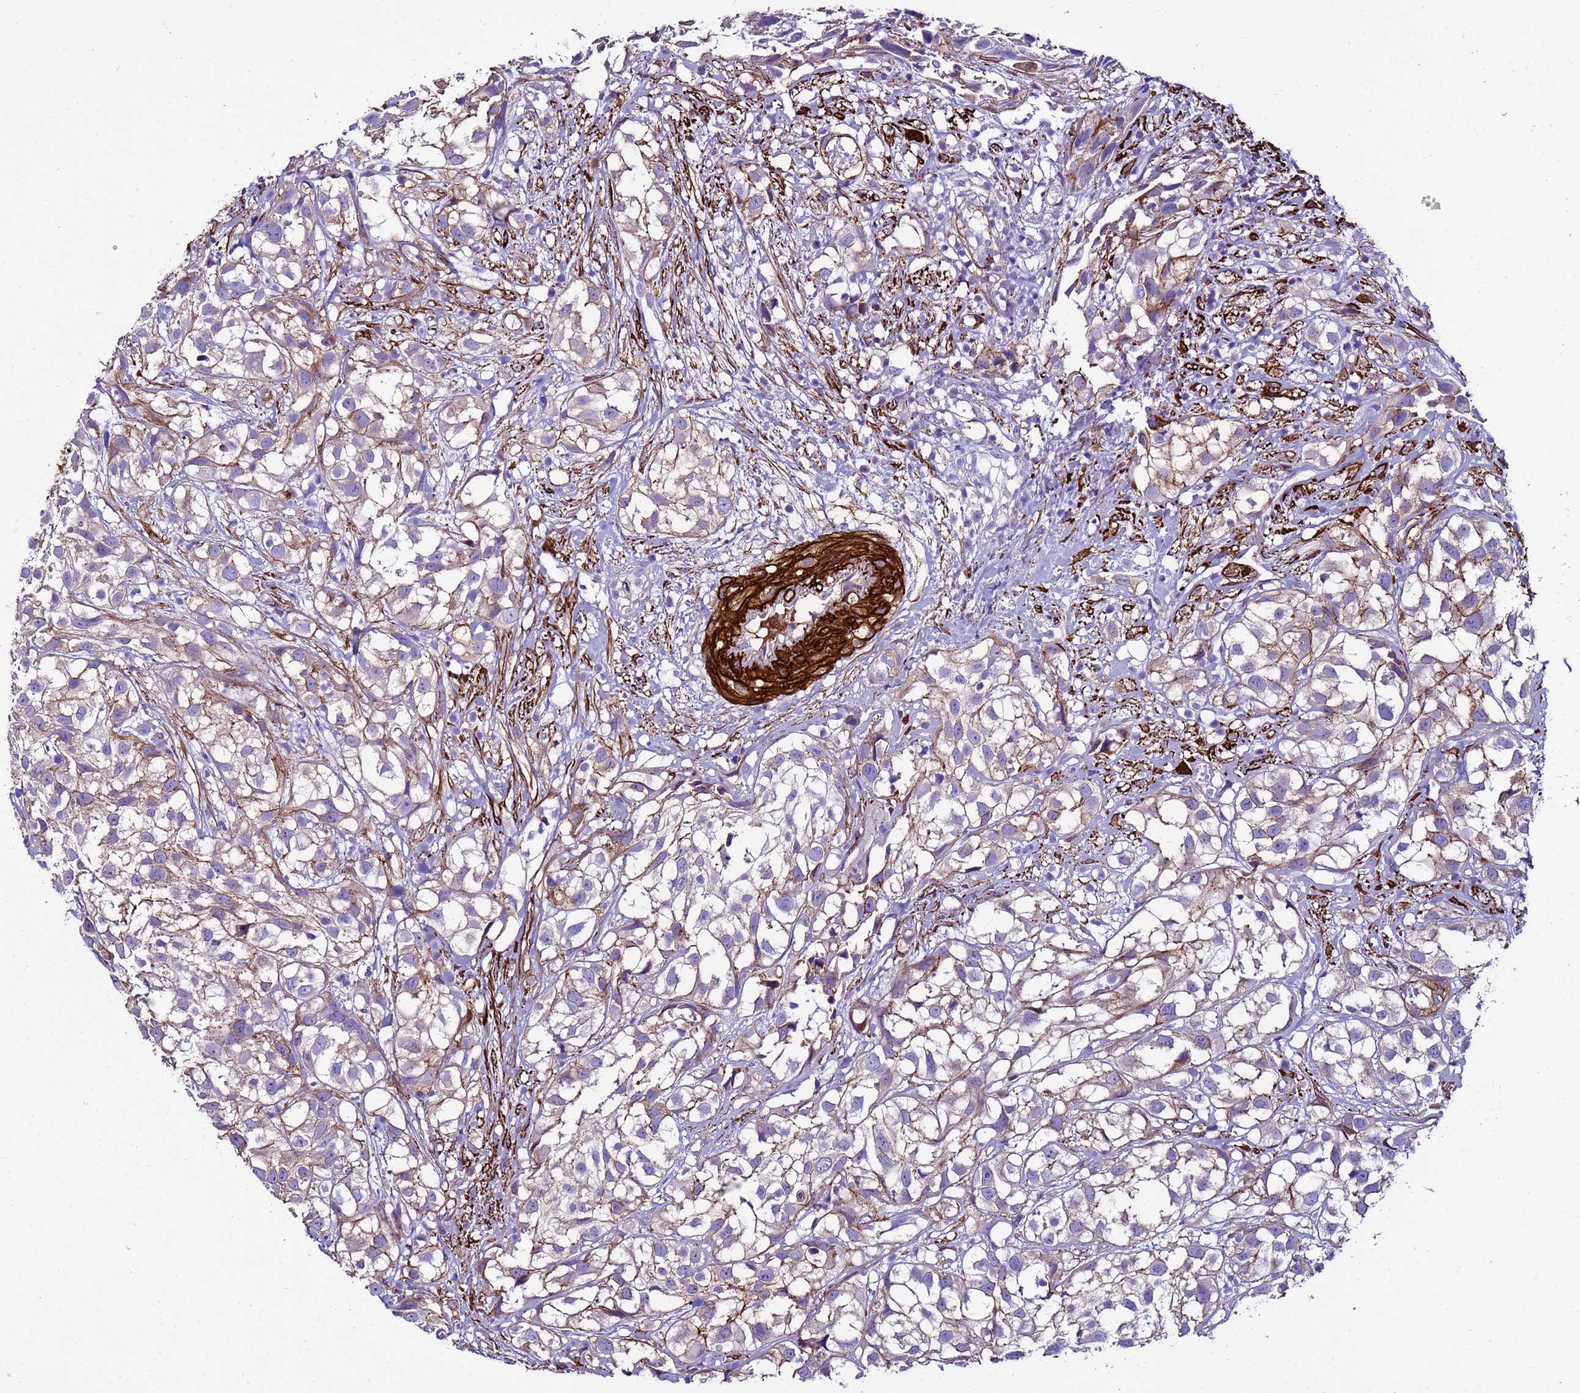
{"staining": {"intensity": "moderate", "quantity": "25%-75%", "location": "cytoplasmic/membranous"}, "tissue": "urothelial cancer", "cell_type": "Tumor cells", "image_type": "cancer", "snomed": [{"axis": "morphology", "description": "Urothelial carcinoma, High grade"}, {"axis": "topography", "description": "Urinary bladder"}], "caption": "Urothelial cancer stained with a protein marker exhibits moderate staining in tumor cells.", "gene": "RABL2B", "patient": {"sex": "male", "age": 56}}